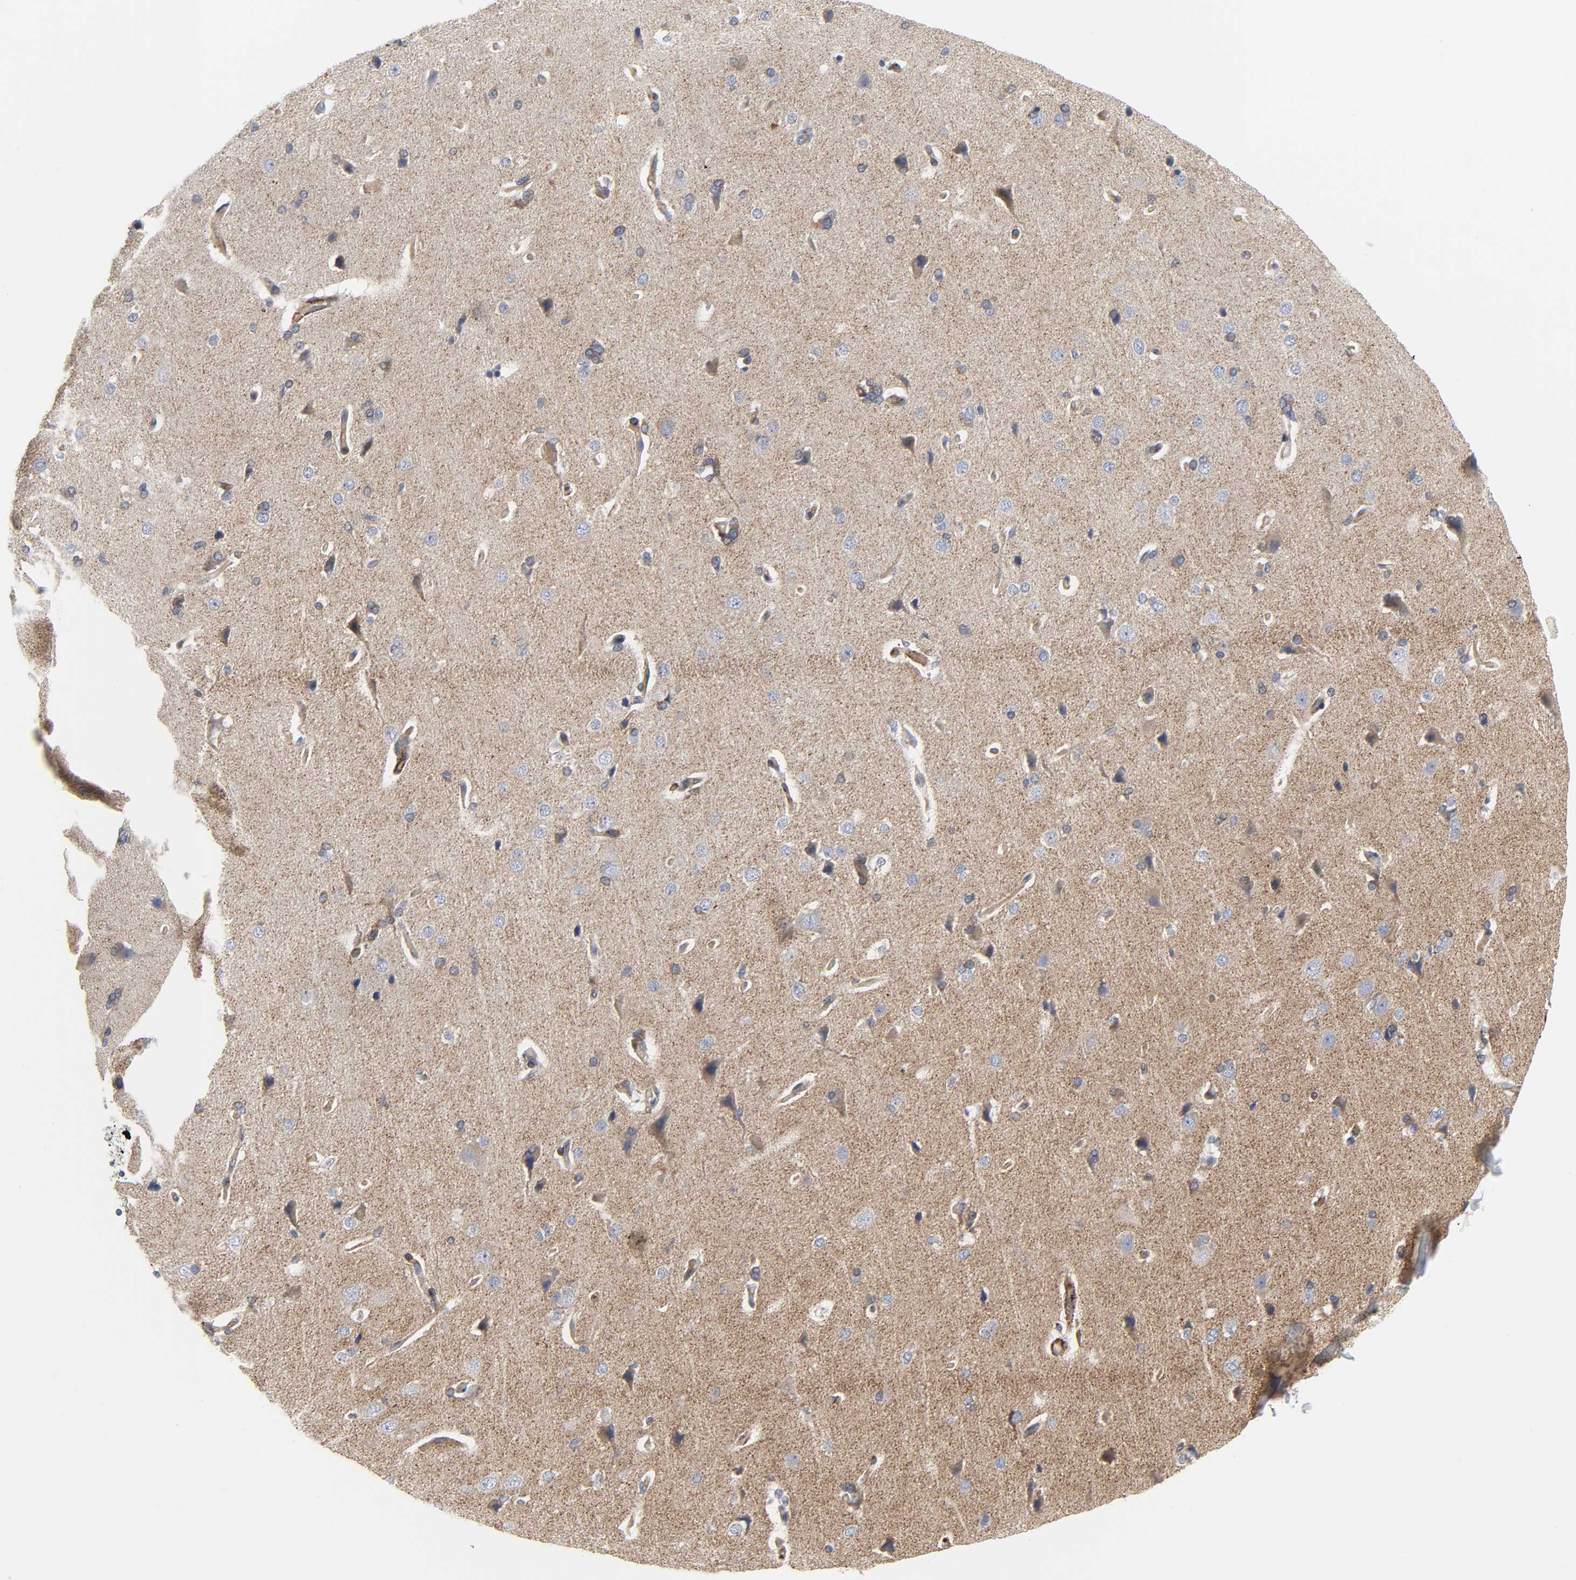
{"staining": {"intensity": "moderate", "quantity": ">75%", "location": "cytoplasmic/membranous"}, "tissue": "cerebral cortex", "cell_type": "Endothelial cells", "image_type": "normal", "snomed": [{"axis": "morphology", "description": "Normal tissue, NOS"}, {"axis": "topography", "description": "Cerebral cortex"}], "caption": "Immunohistochemical staining of benign cerebral cortex exhibits >75% levels of moderate cytoplasmic/membranous protein positivity in approximately >75% of endothelial cells.", "gene": "ARHGAP1", "patient": {"sex": "male", "age": 62}}